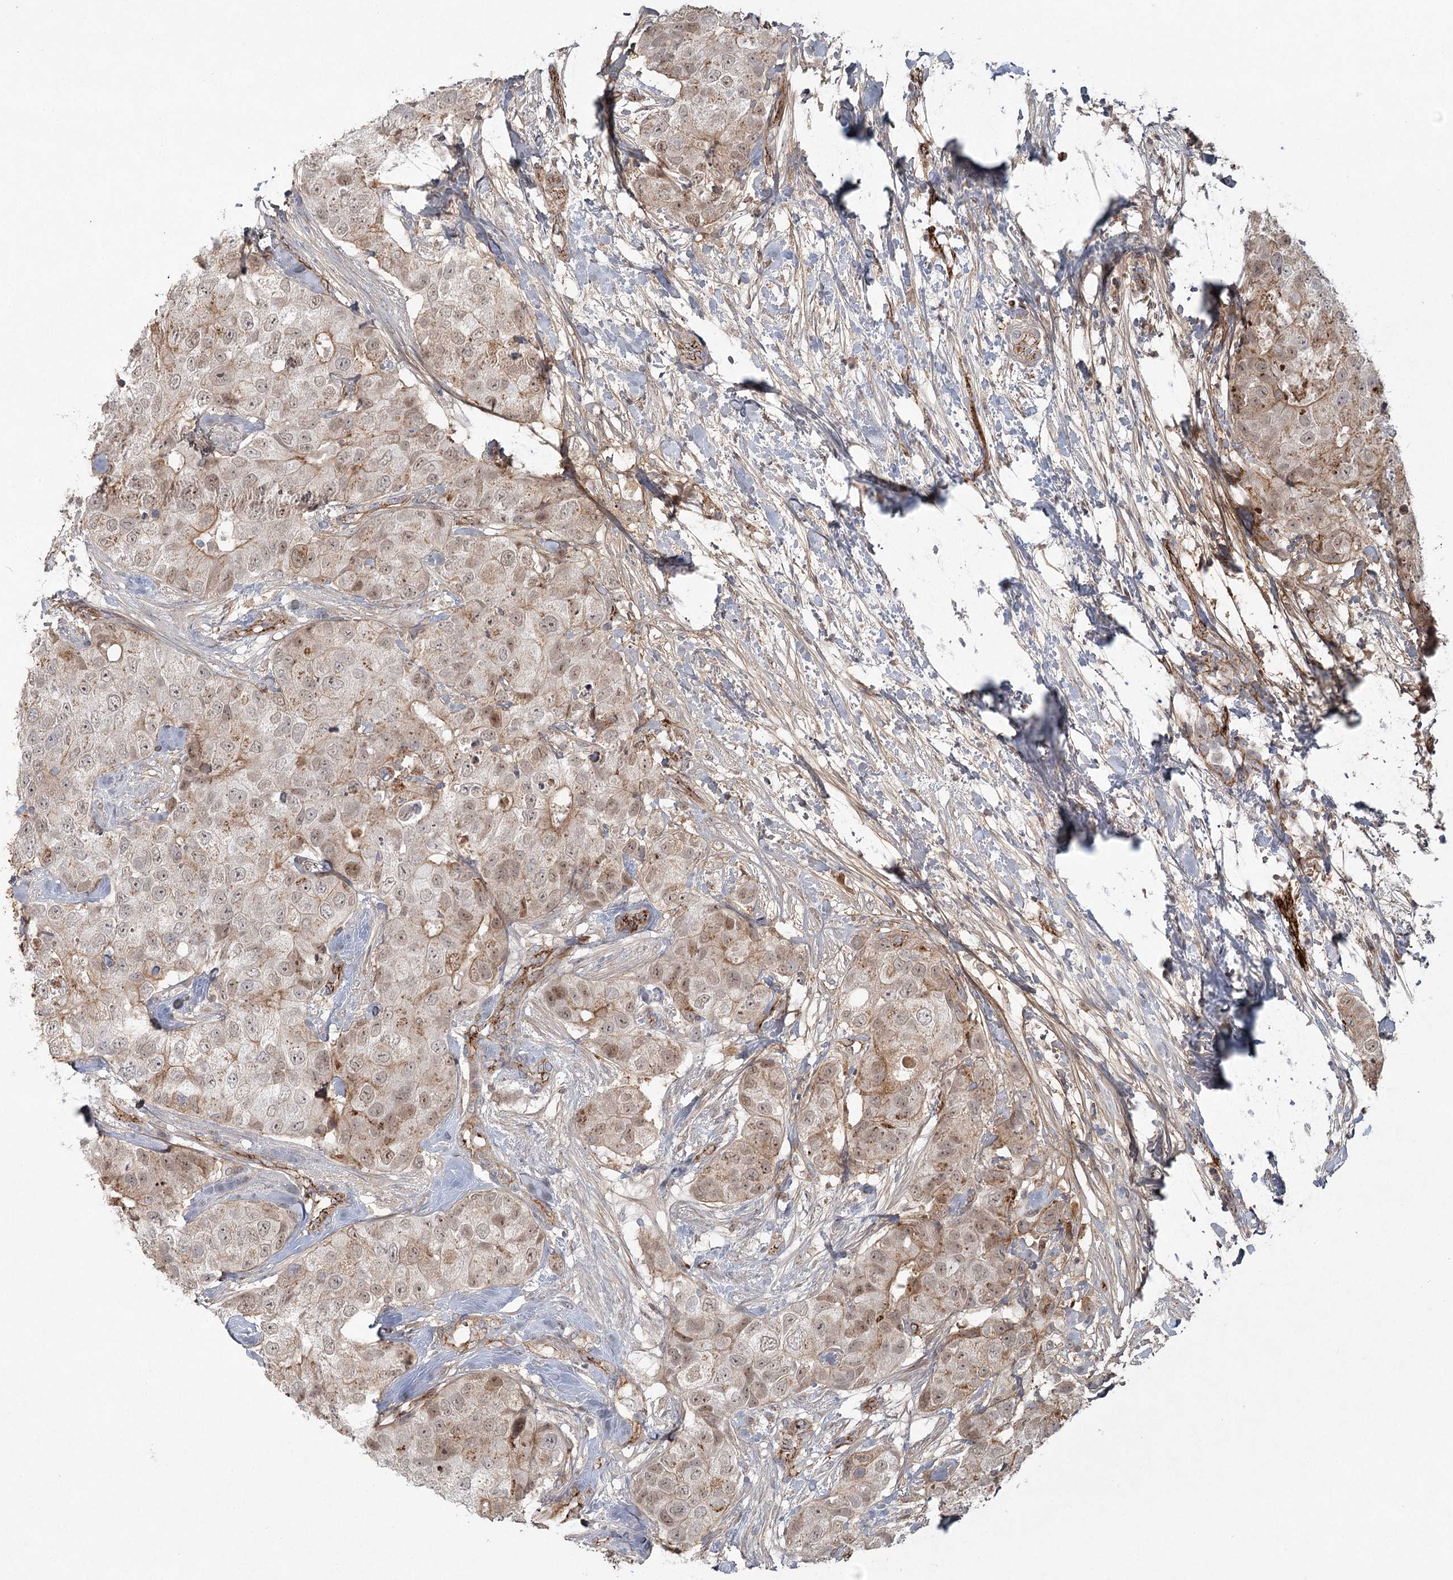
{"staining": {"intensity": "weak", "quantity": "25%-75%", "location": "cytoplasmic/membranous,nuclear"}, "tissue": "breast cancer", "cell_type": "Tumor cells", "image_type": "cancer", "snomed": [{"axis": "morphology", "description": "Duct carcinoma"}, {"axis": "topography", "description": "Breast"}], "caption": "This is an image of IHC staining of invasive ductal carcinoma (breast), which shows weak staining in the cytoplasmic/membranous and nuclear of tumor cells.", "gene": "KBTBD4", "patient": {"sex": "female", "age": 62}}